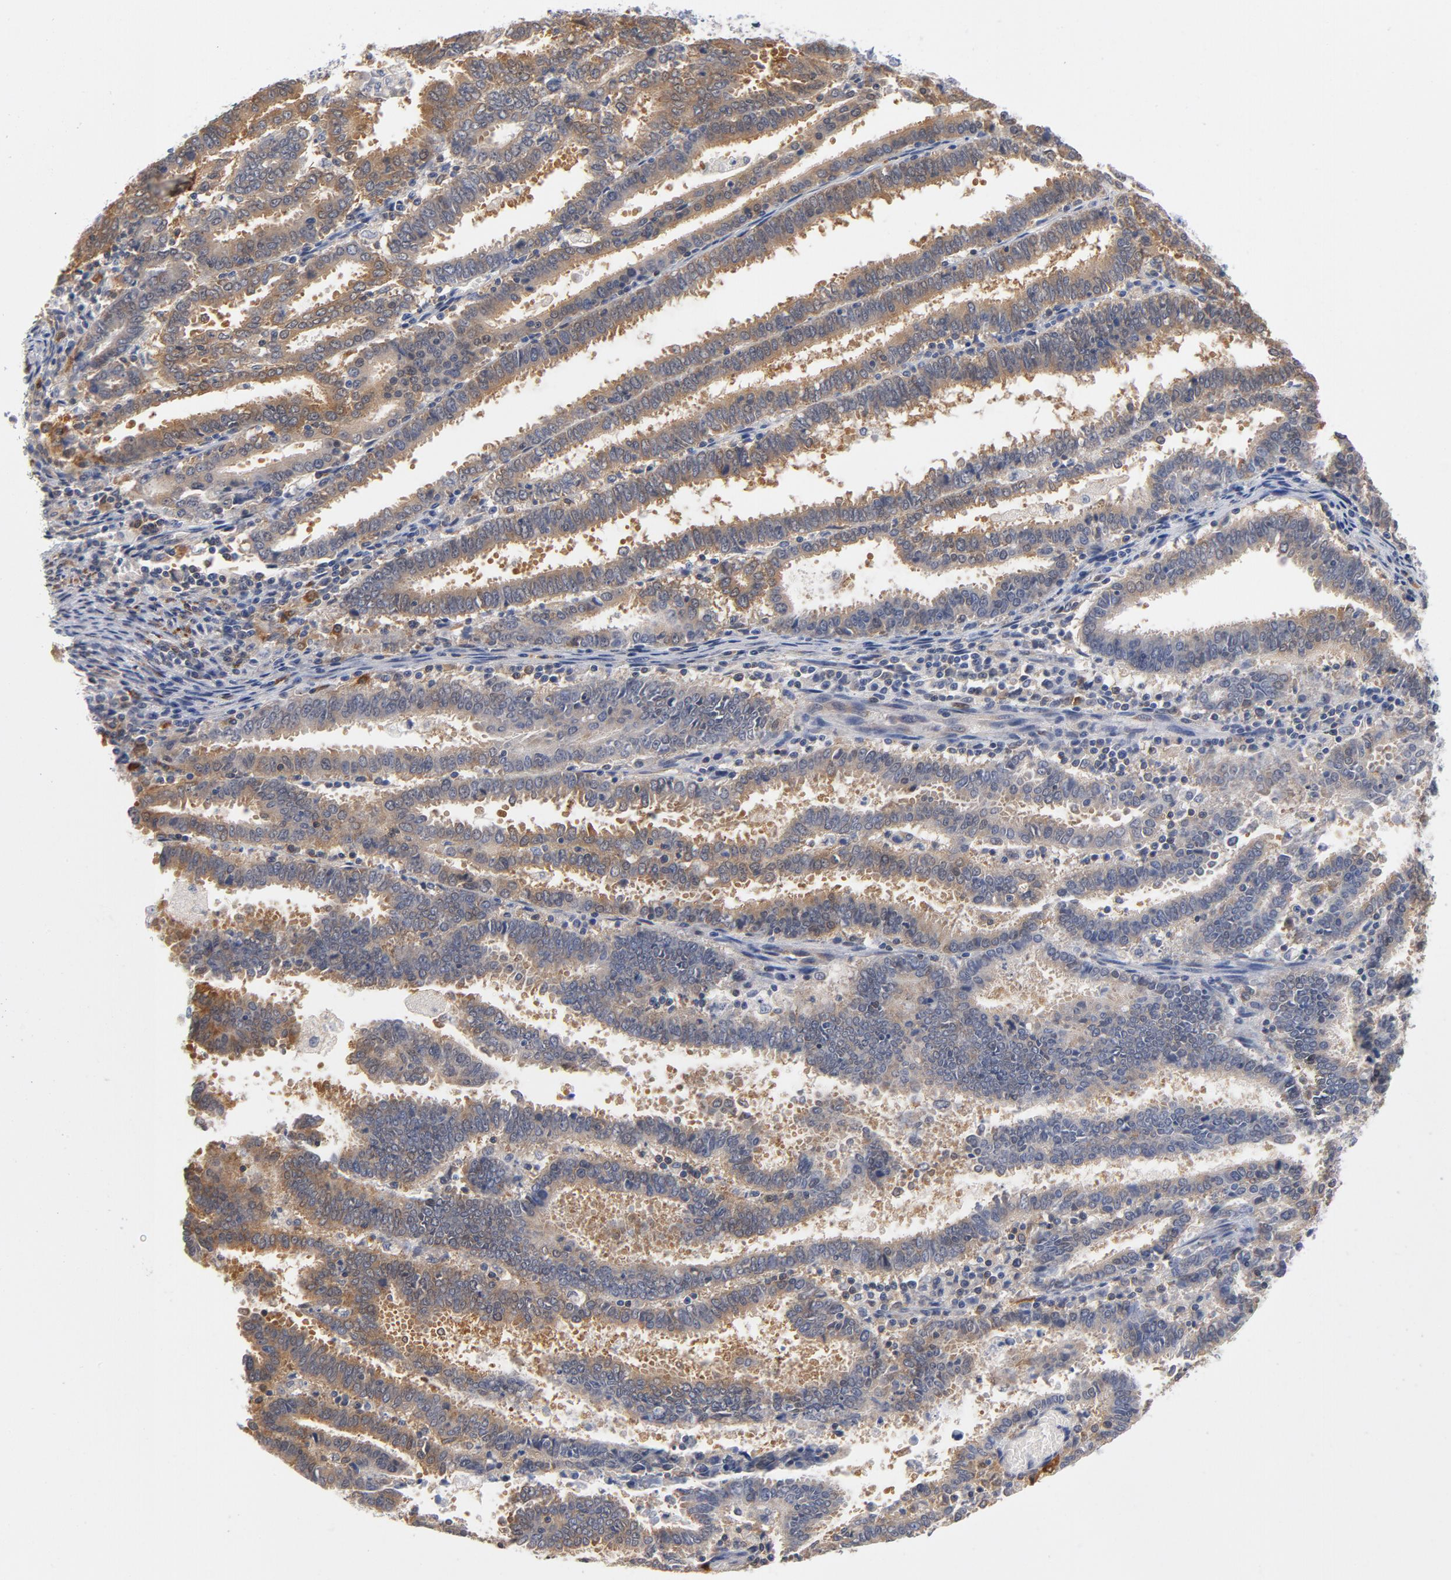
{"staining": {"intensity": "weak", "quantity": "<25%", "location": "cytoplasmic/membranous"}, "tissue": "endometrial cancer", "cell_type": "Tumor cells", "image_type": "cancer", "snomed": [{"axis": "morphology", "description": "Adenocarcinoma, NOS"}, {"axis": "topography", "description": "Uterus"}], "caption": "High magnification brightfield microscopy of endometrial cancer stained with DAB (3,3'-diaminobenzidine) (brown) and counterstained with hematoxylin (blue): tumor cells show no significant positivity. (DAB IHC, high magnification).", "gene": "ASMTL", "patient": {"sex": "female", "age": 83}}